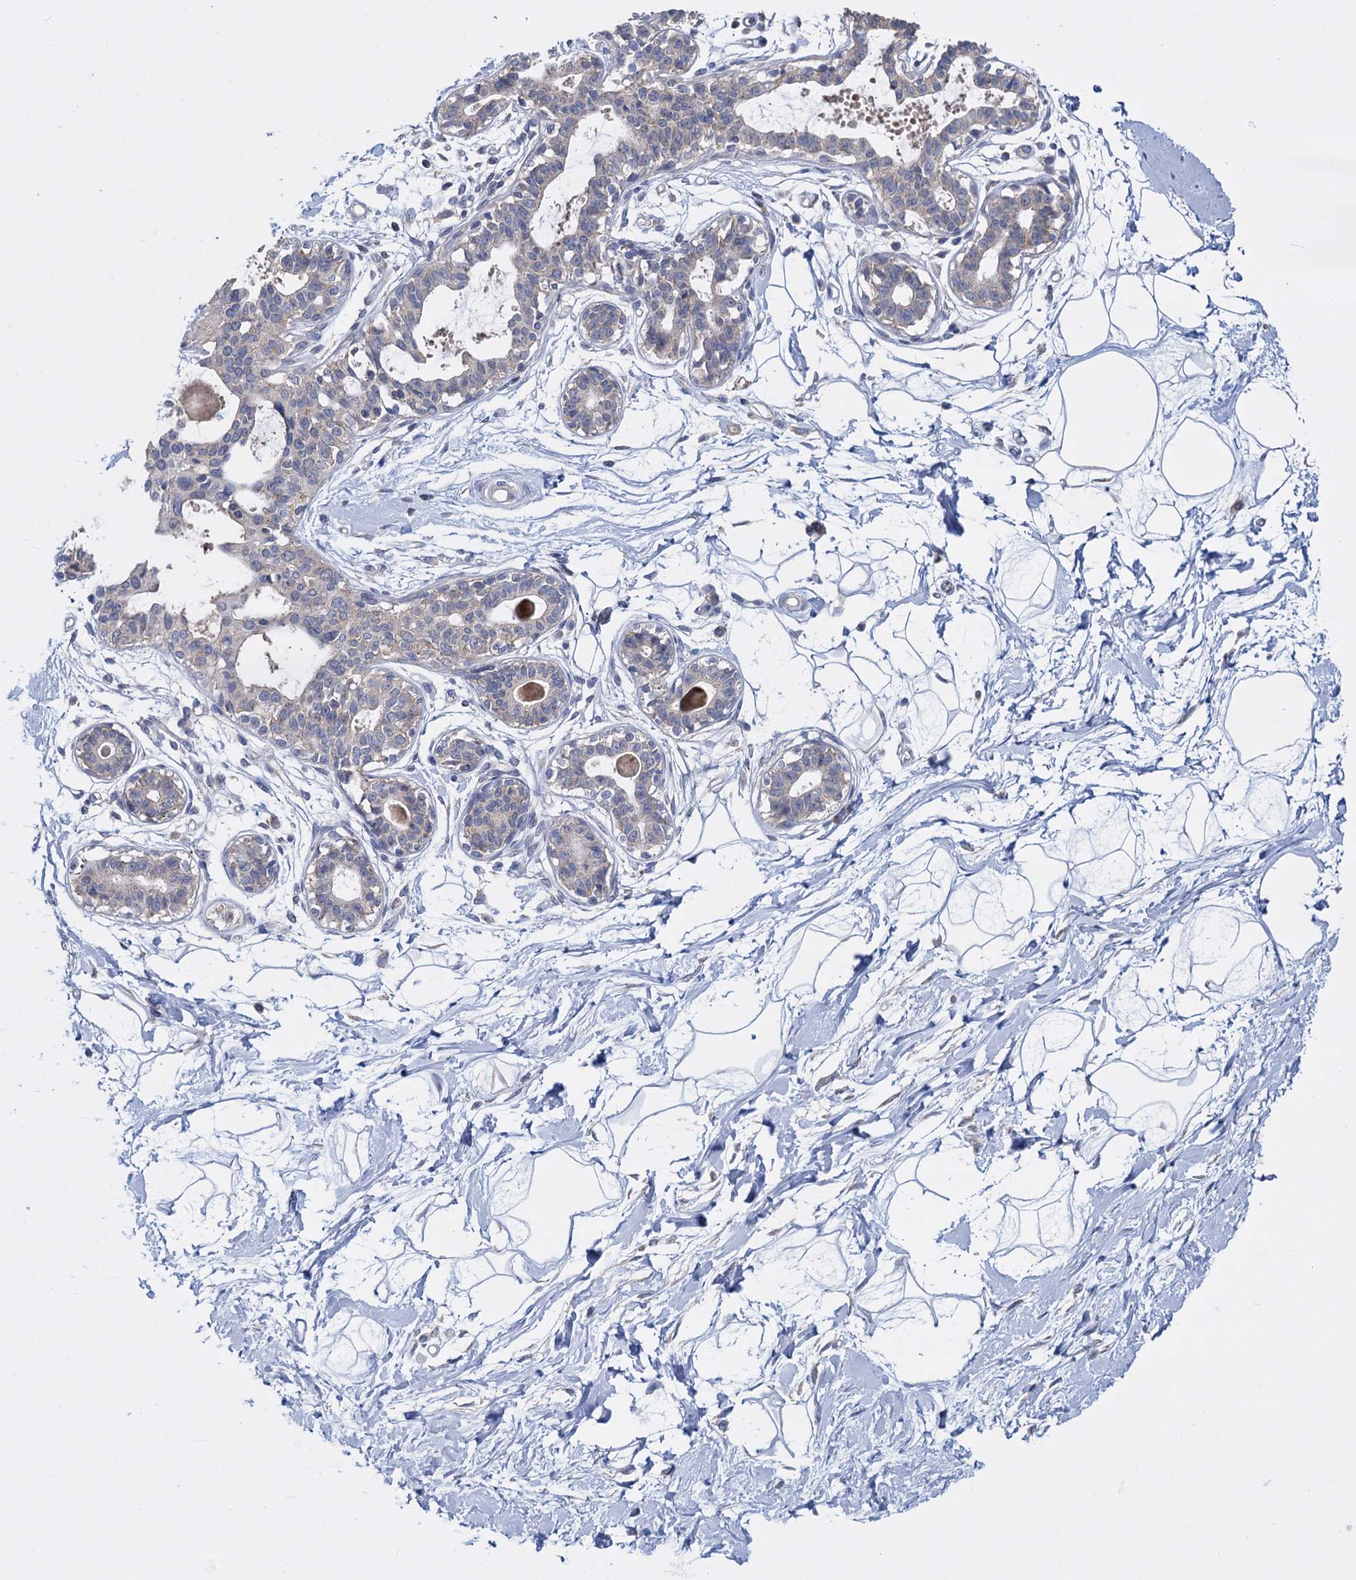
{"staining": {"intensity": "negative", "quantity": "none", "location": "none"}, "tissue": "breast", "cell_type": "Adipocytes", "image_type": "normal", "snomed": [{"axis": "morphology", "description": "Normal tissue, NOS"}, {"axis": "topography", "description": "Breast"}], "caption": "This is an immunohistochemistry image of benign breast. There is no expression in adipocytes.", "gene": "GSTM2", "patient": {"sex": "female", "age": 45}}